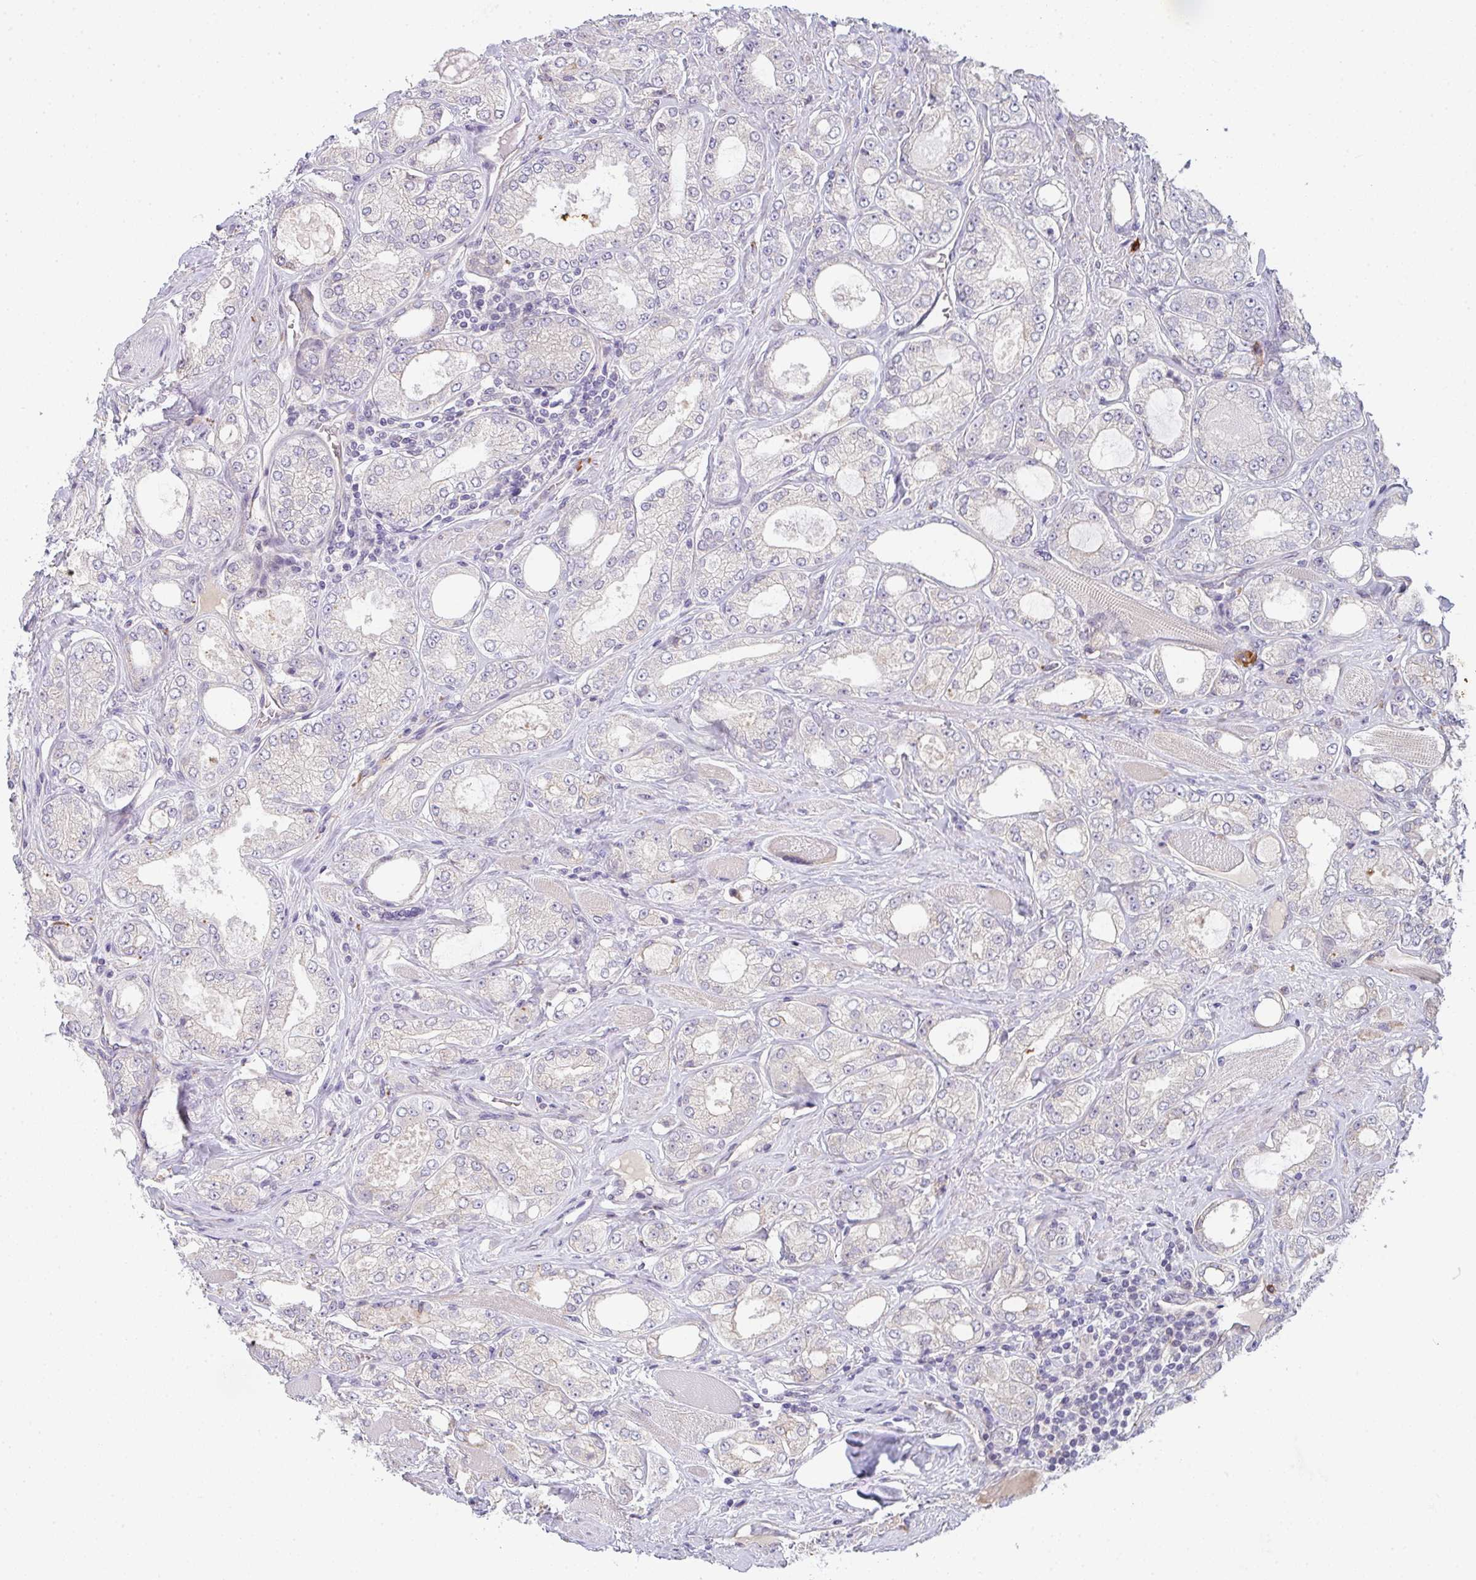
{"staining": {"intensity": "negative", "quantity": "none", "location": "none"}, "tissue": "prostate cancer", "cell_type": "Tumor cells", "image_type": "cancer", "snomed": [{"axis": "morphology", "description": "Adenocarcinoma, High grade"}, {"axis": "topography", "description": "Prostate"}], "caption": "An image of human prostate high-grade adenocarcinoma is negative for staining in tumor cells. (DAB (3,3'-diaminobenzidine) immunohistochemistry (IHC), high magnification).", "gene": "TNFRSF10A", "patient": {"sex": "male", "age": 68}}